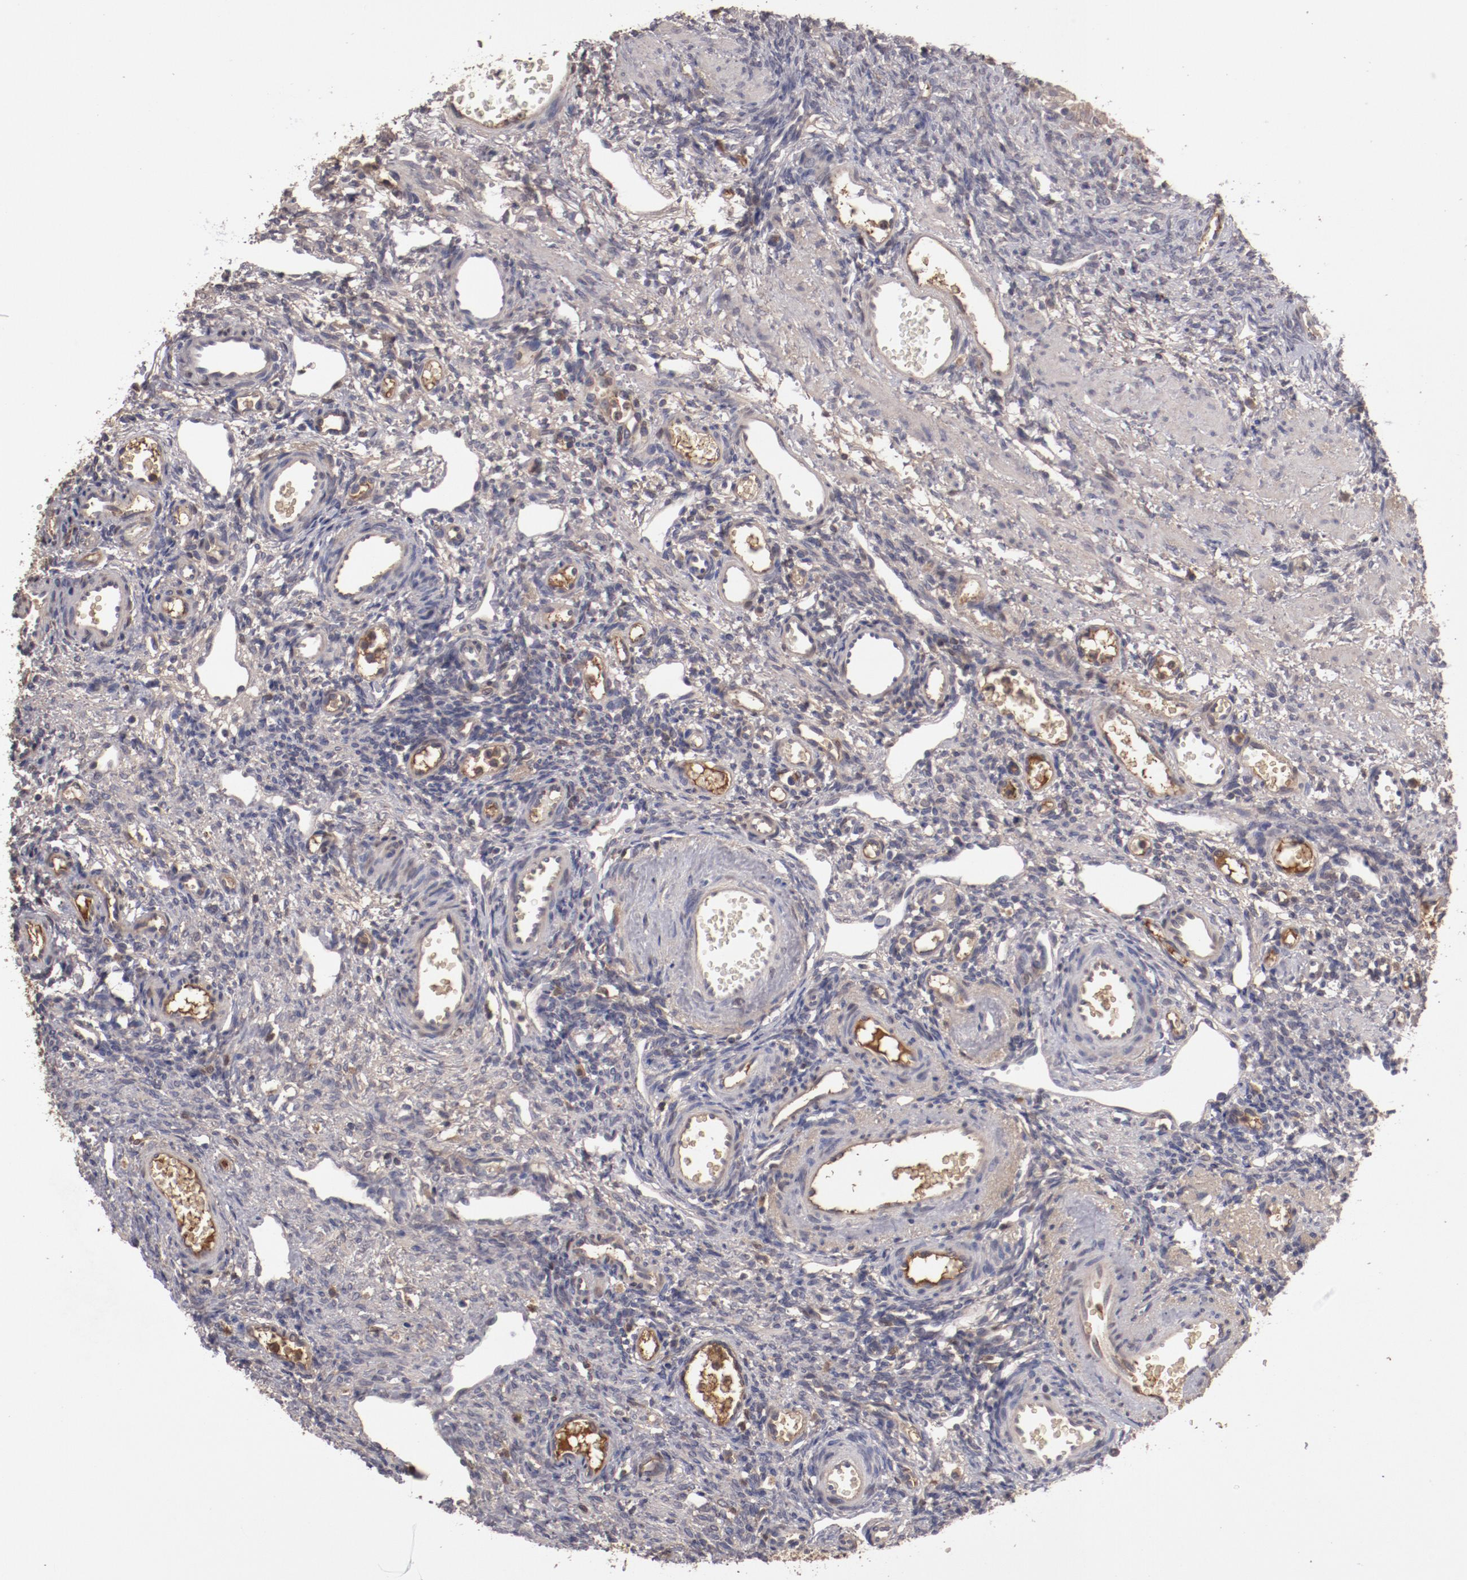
{"staining": {"intensity": "moderate", "quantity": "25%-75%", "location": "cytoplasmic/membranous"}, "tissue": "ovary", "cell_type": "Follicle cells", "image_type": "normal", "snomed": [{"axis": "morphology", "description": "Normal tissue, NOS"}, {"axis": "topography", "description": "Ovary"}], "caption": "Moderate cytoplasmic/membranous staining is seen in about 25%-75% of follicle cells in unremarkable ovary.", "gene": "CP", "patient": {"sex": "female", "age": 33}}